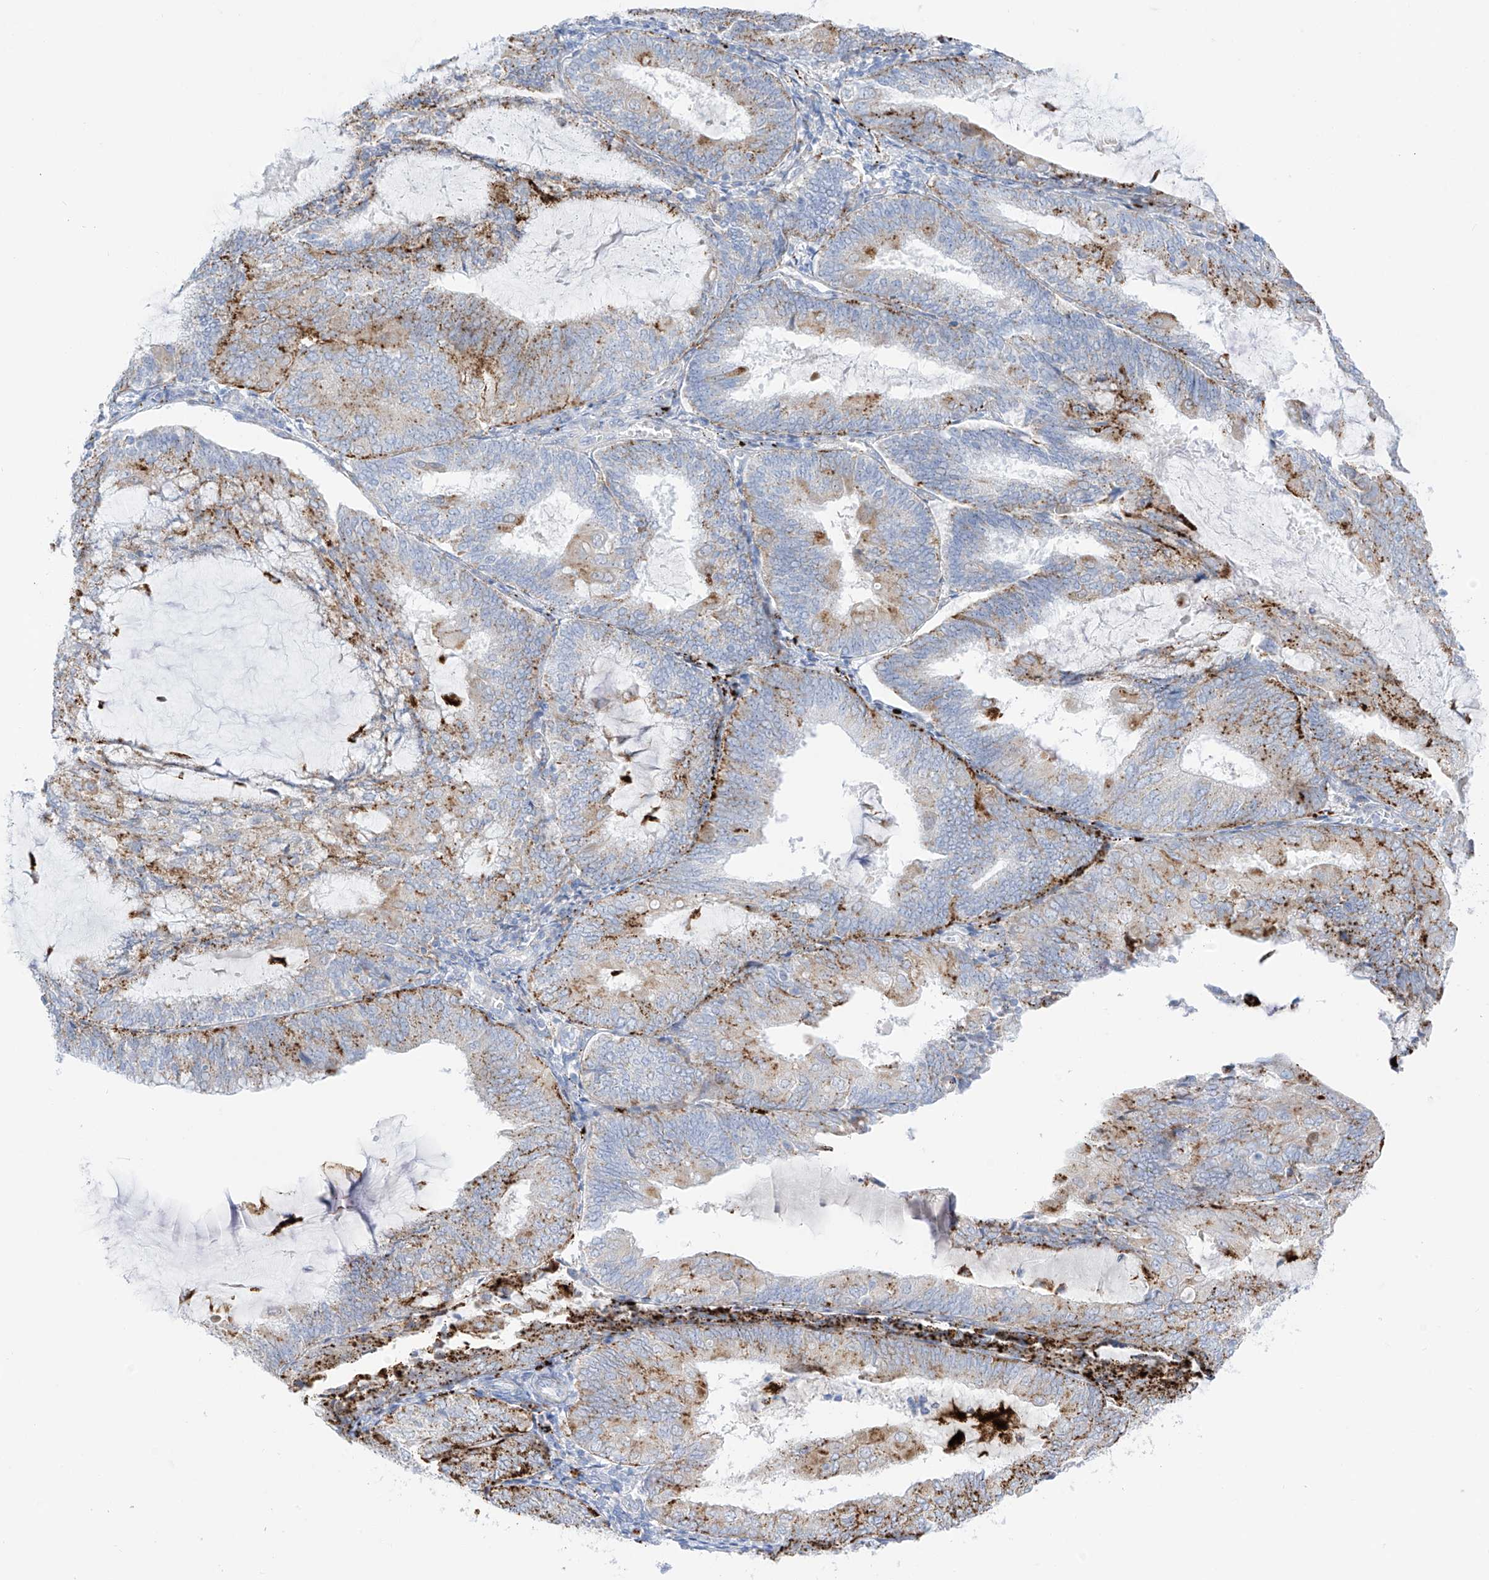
{"staining": {"intensity": "moderate", "quantity": "25%-75%", "location": "cytoplasmic/membranous"}, "tissue": "endometrial cancer", "cell_type": "Tumor cells", "image_type": "cancer", "snomed": [{"axis": "morphology", "description": "Adenocarcinoma, NOS"}, {"axis": "topography", "description": "Endometrium"}], "caption": "Protein positivity by immunohistochemistry demonstrates moderate cytoplasmic/membranous staining in about 25%-75% of tumor cells in endometrial cancer (adenocarcinoma).", "gene": "PSPH", "patient": {"sex": "female", "age": 81}}